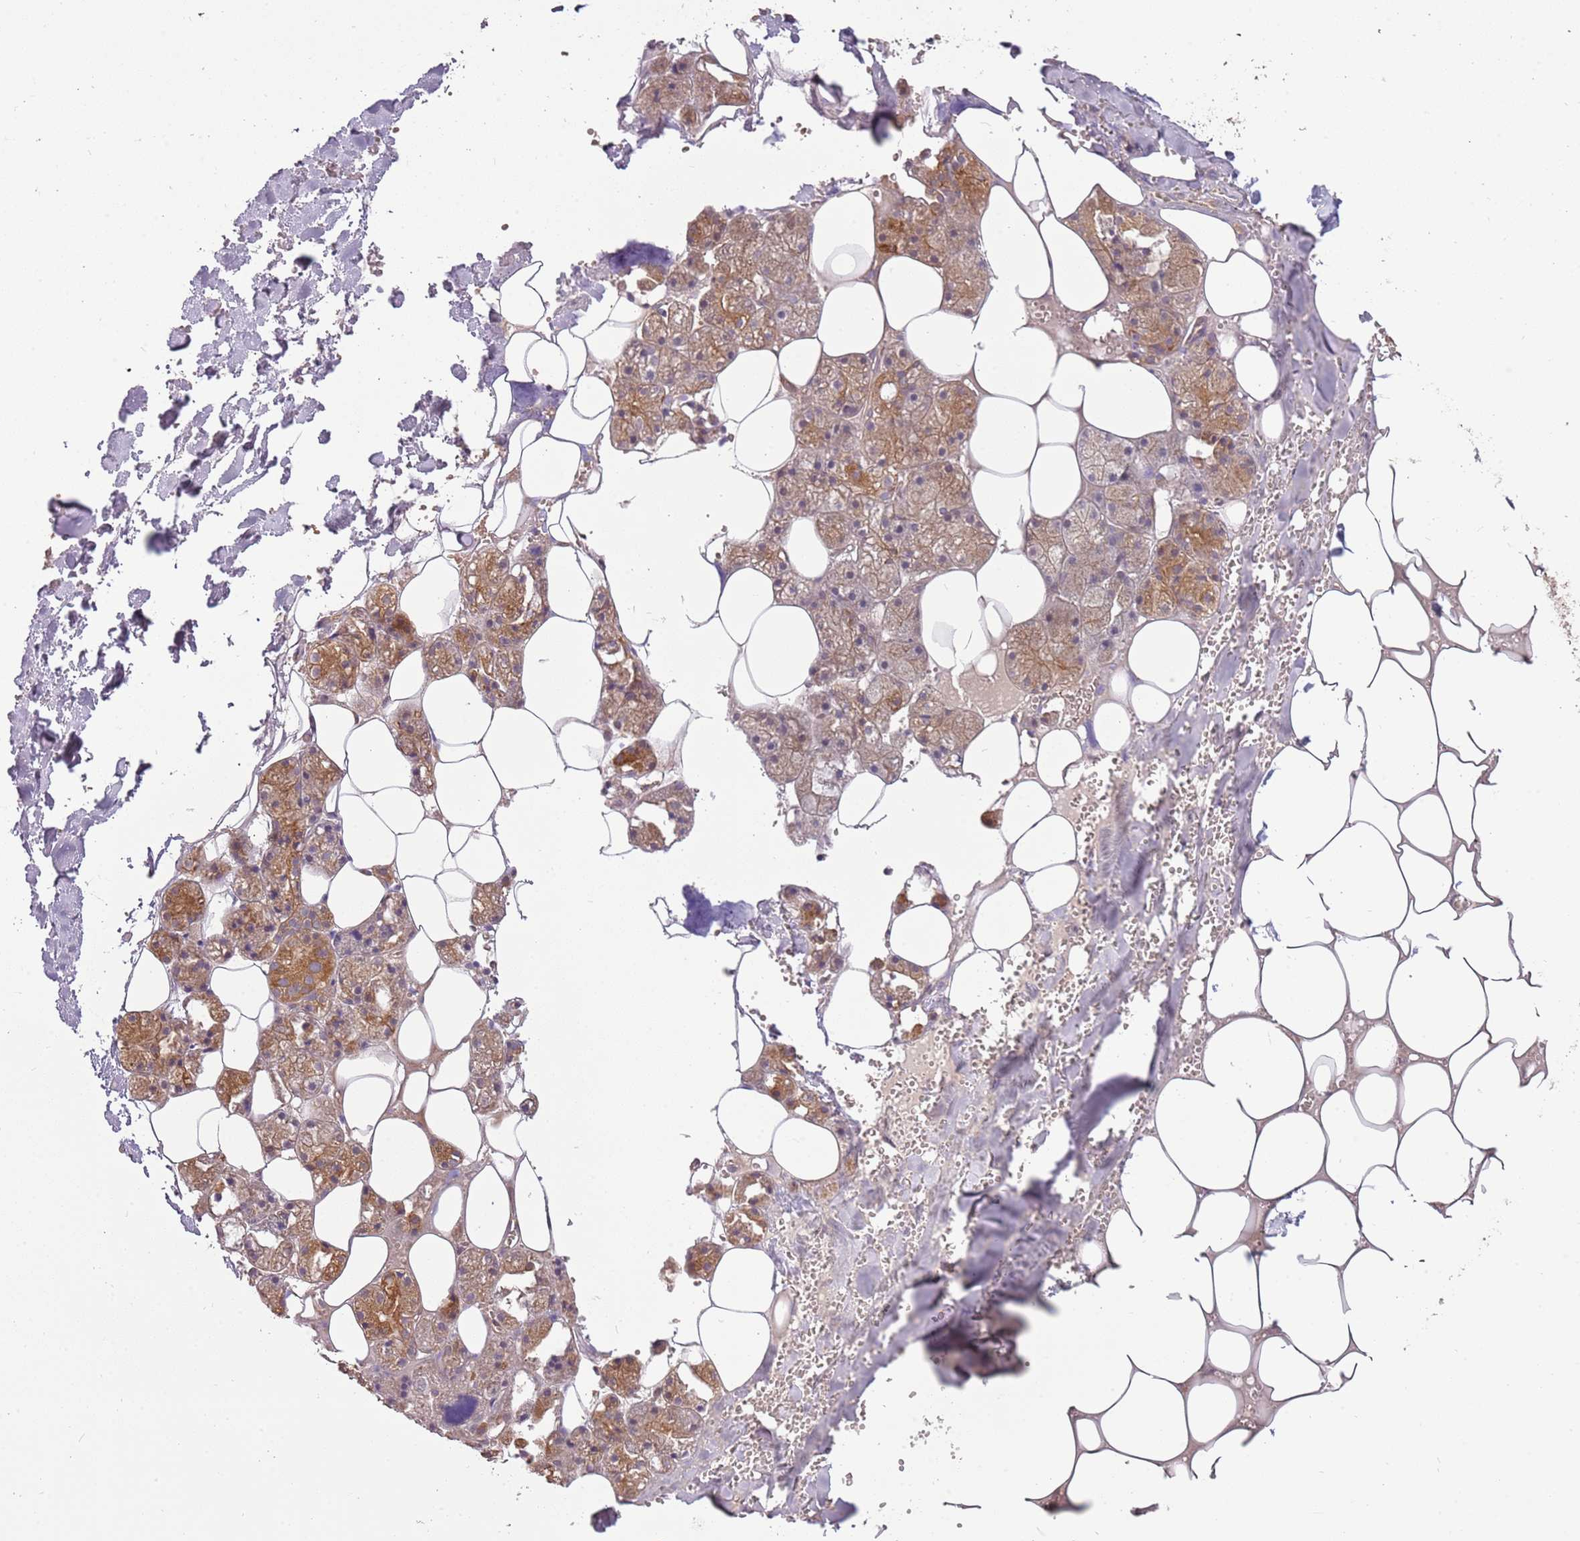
{"staining": {"intensity": "moderate", "quantity": ">75%", "location": "cytoplasmic/membranous"}, "tissue": "salivary gland", "cell_type": "Glandular cells", "image_type": "normal", "snomed": [{"axis": "morphology", "description": "Normal tissue, NOS"}, {"axis": "topography", "description": "Salivary gland"}], "caption": "Salivary gland stained with DAB immunohistochemistry demonstrates medium levels of moderate cytoplasmic/membranous expression in approximately >75% of glandular cells.", "gene": "RNF128", "patient": {"sex": "male", "age": 62}}